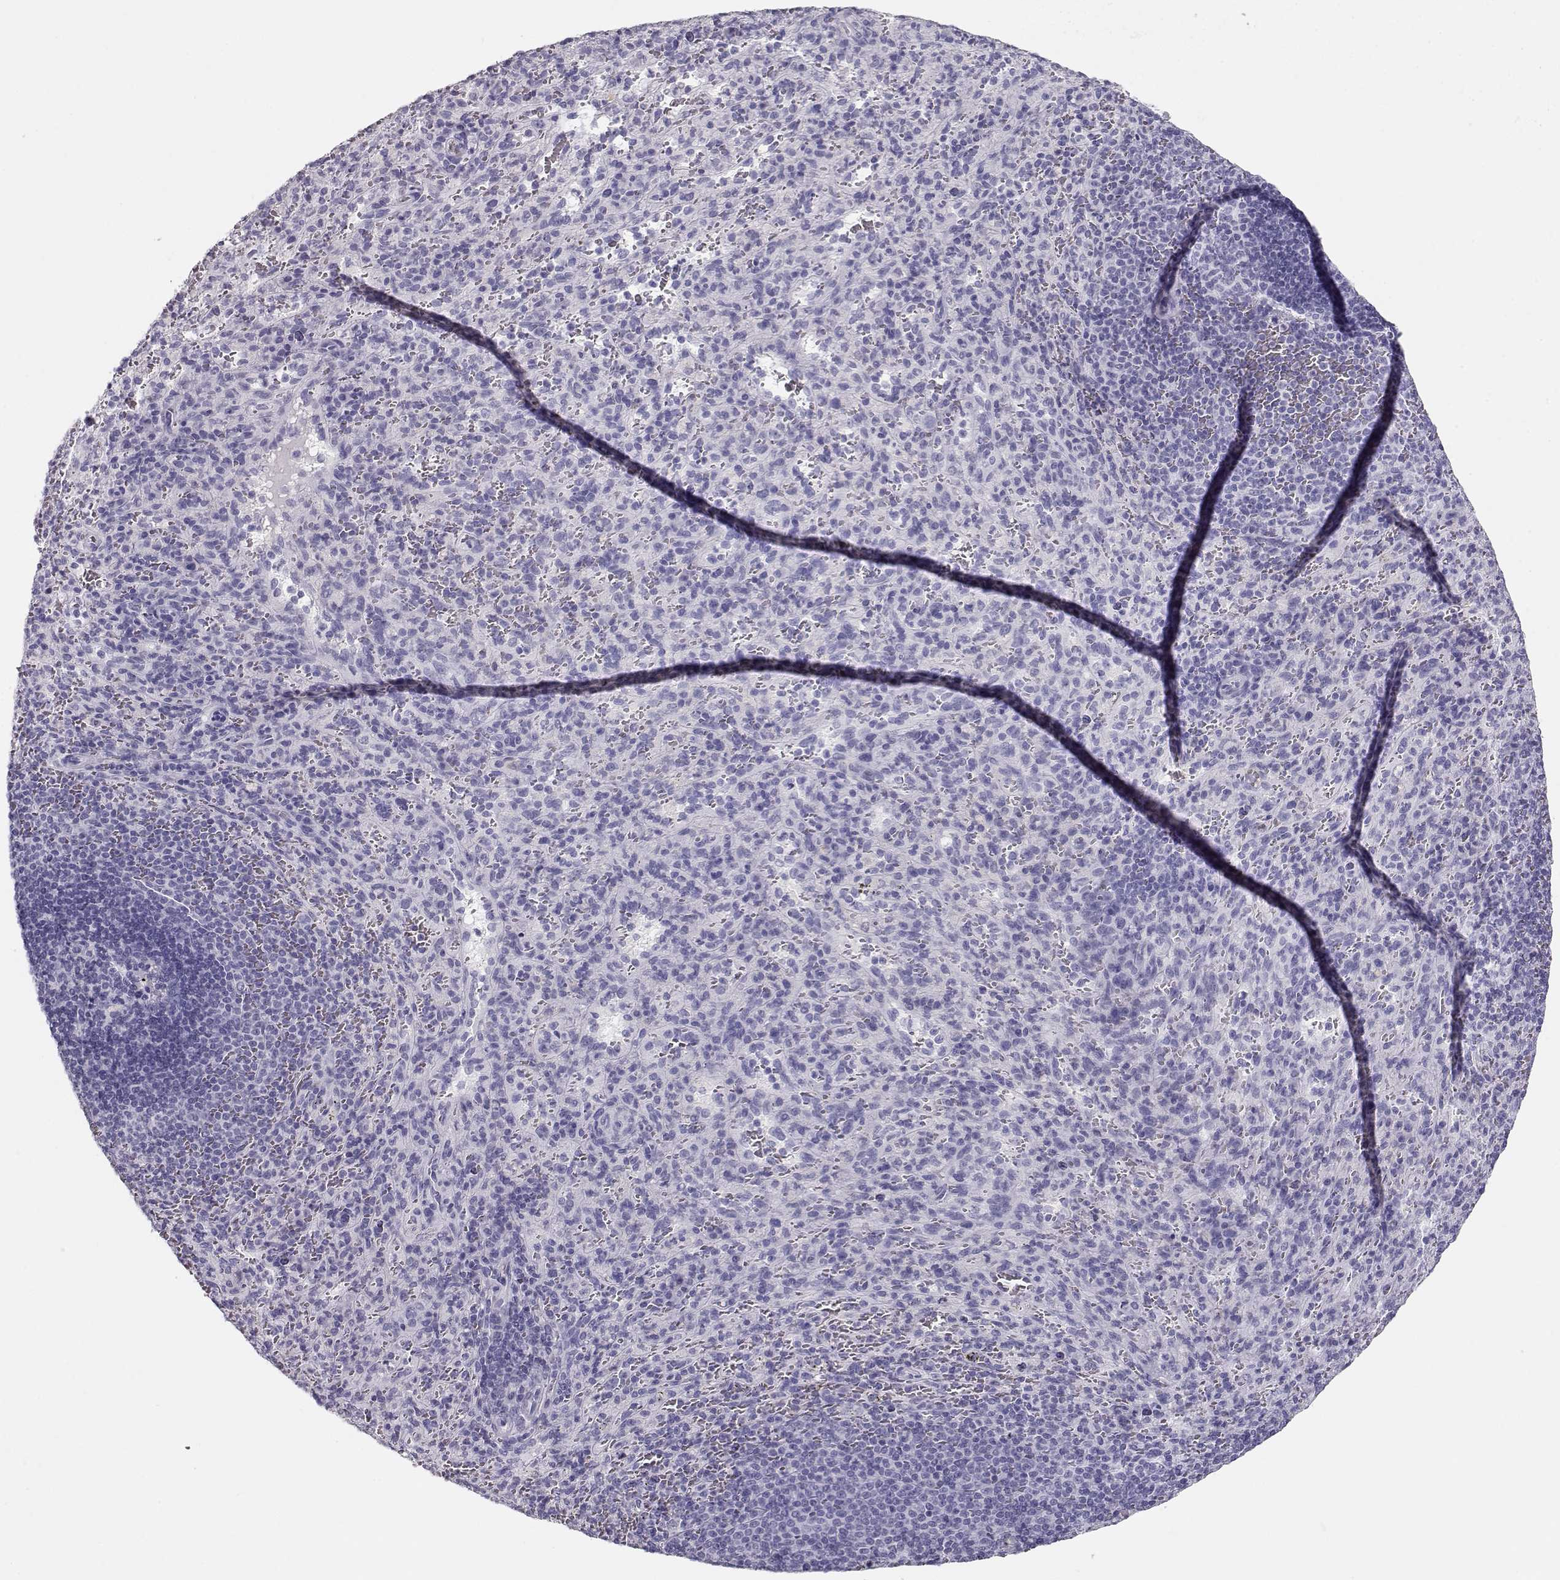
{"staining": {"intensity": "negative", "quantity": "none", "location": "none"}, "tissue": "spleen", "cell_type": "Cells in red pulp", "image_type": "normal", "snomed": [{"axis": "morphology", "description": "Normal tissue, NOS"}, {"axis": "topography", "description": "Spleen"}], "caption": "Immunohistochemical staining of normal human spleen shows no significant staining in cells in red pulp.", "gene": "MAGEC1", "patient": {"sex": "male", "age": 57}}